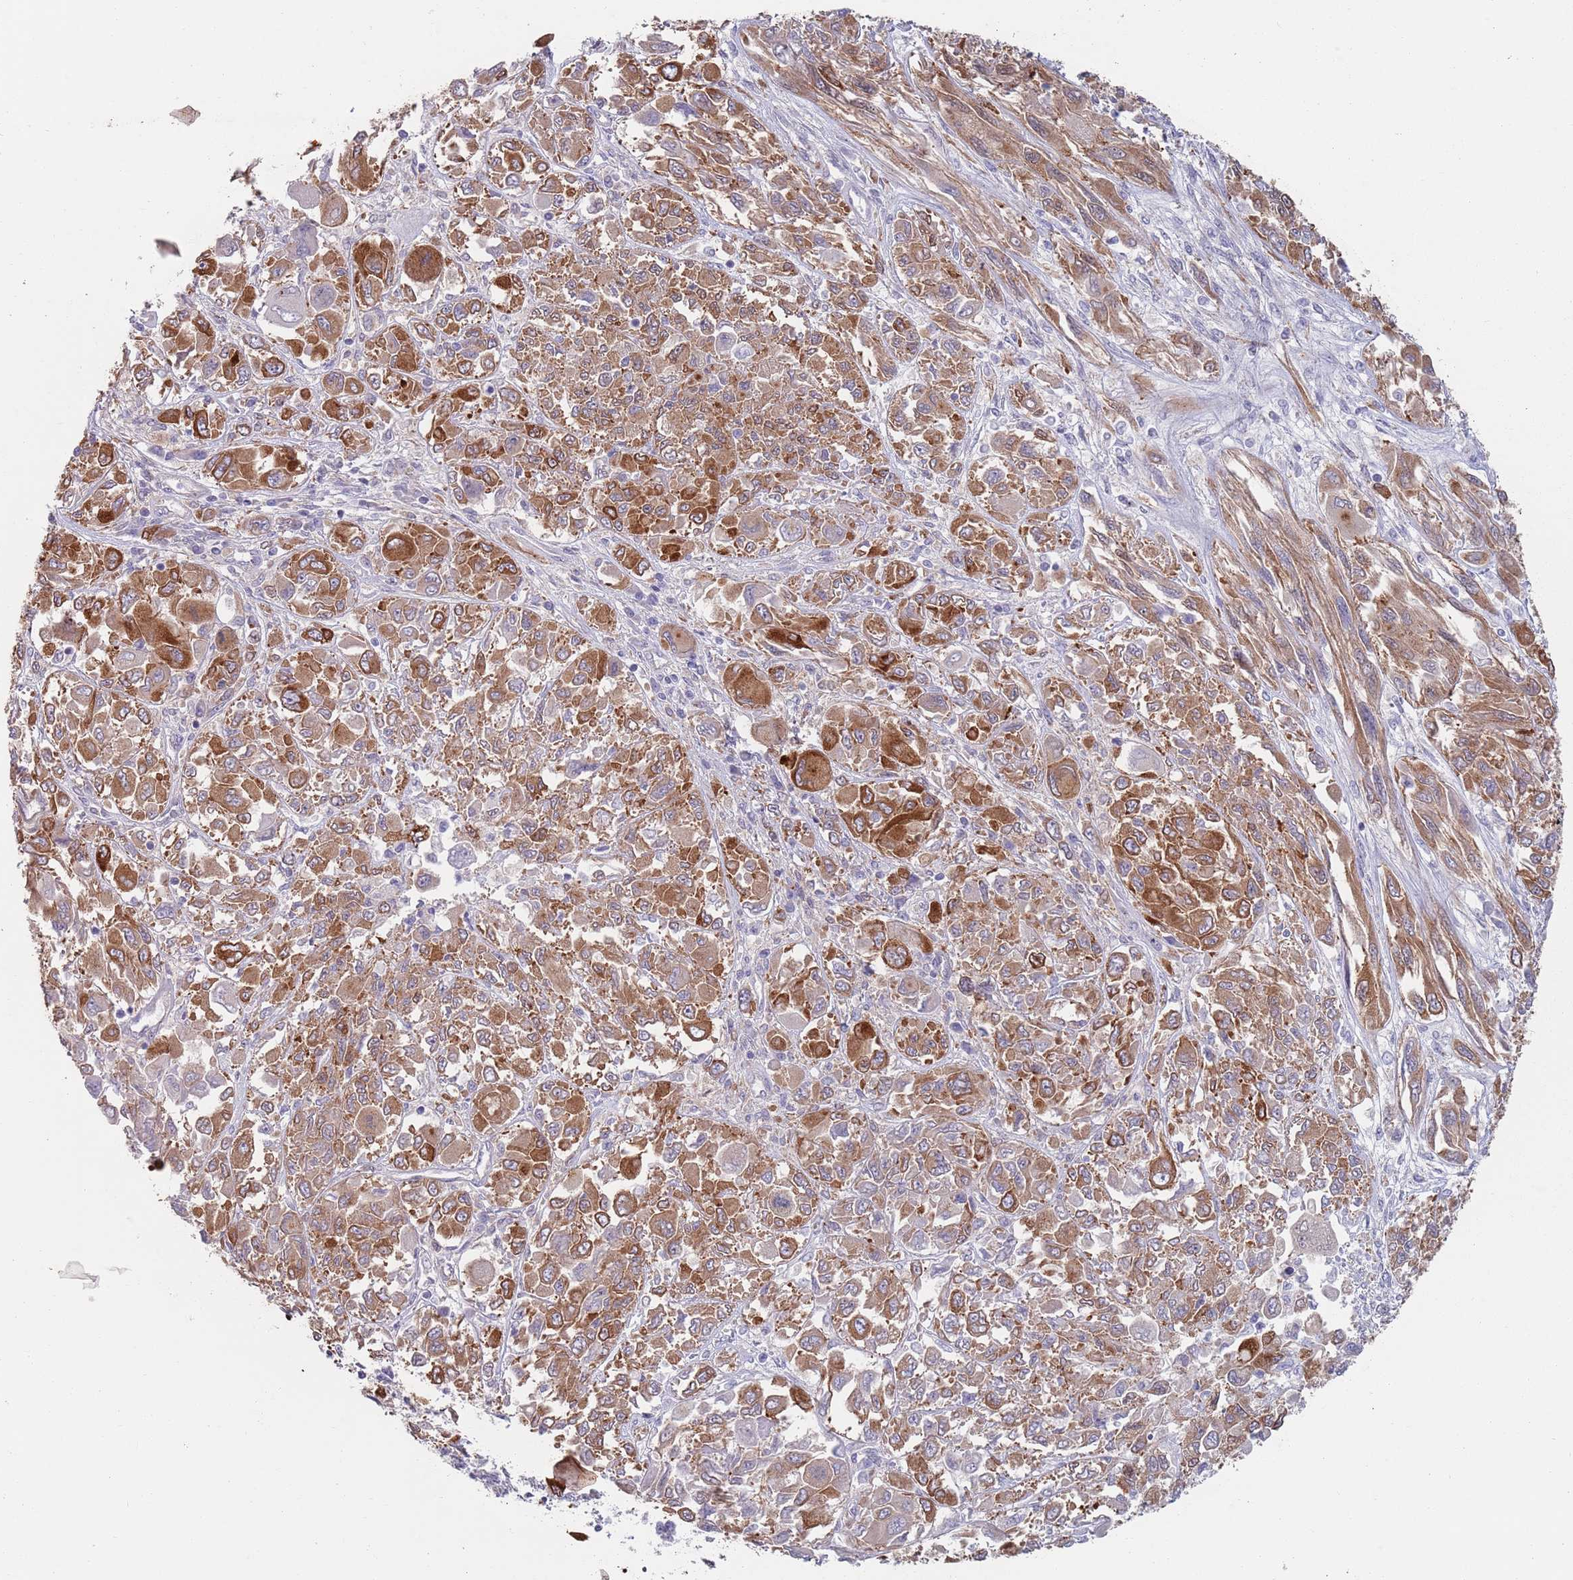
{"staining": {"intensity": "moderate", "quantity": ">75%", "location": "cytoplasmic/membranous"}, "tissue": "melanoma", "cell_type": "Tumor cells", "image_type": "cancer", "snomed": [{"axis": "morphology", "description": "Malignant melanoma, NOS"}, {"axis": "topography", "description": "Skin"}], "caption": "A brown stain labels moderate cytoplasmic/membranous positivity of a protein in human melanoma tumor cells.", "gene": "APPL2", "patient": {"sex": "female", "age": 91}}